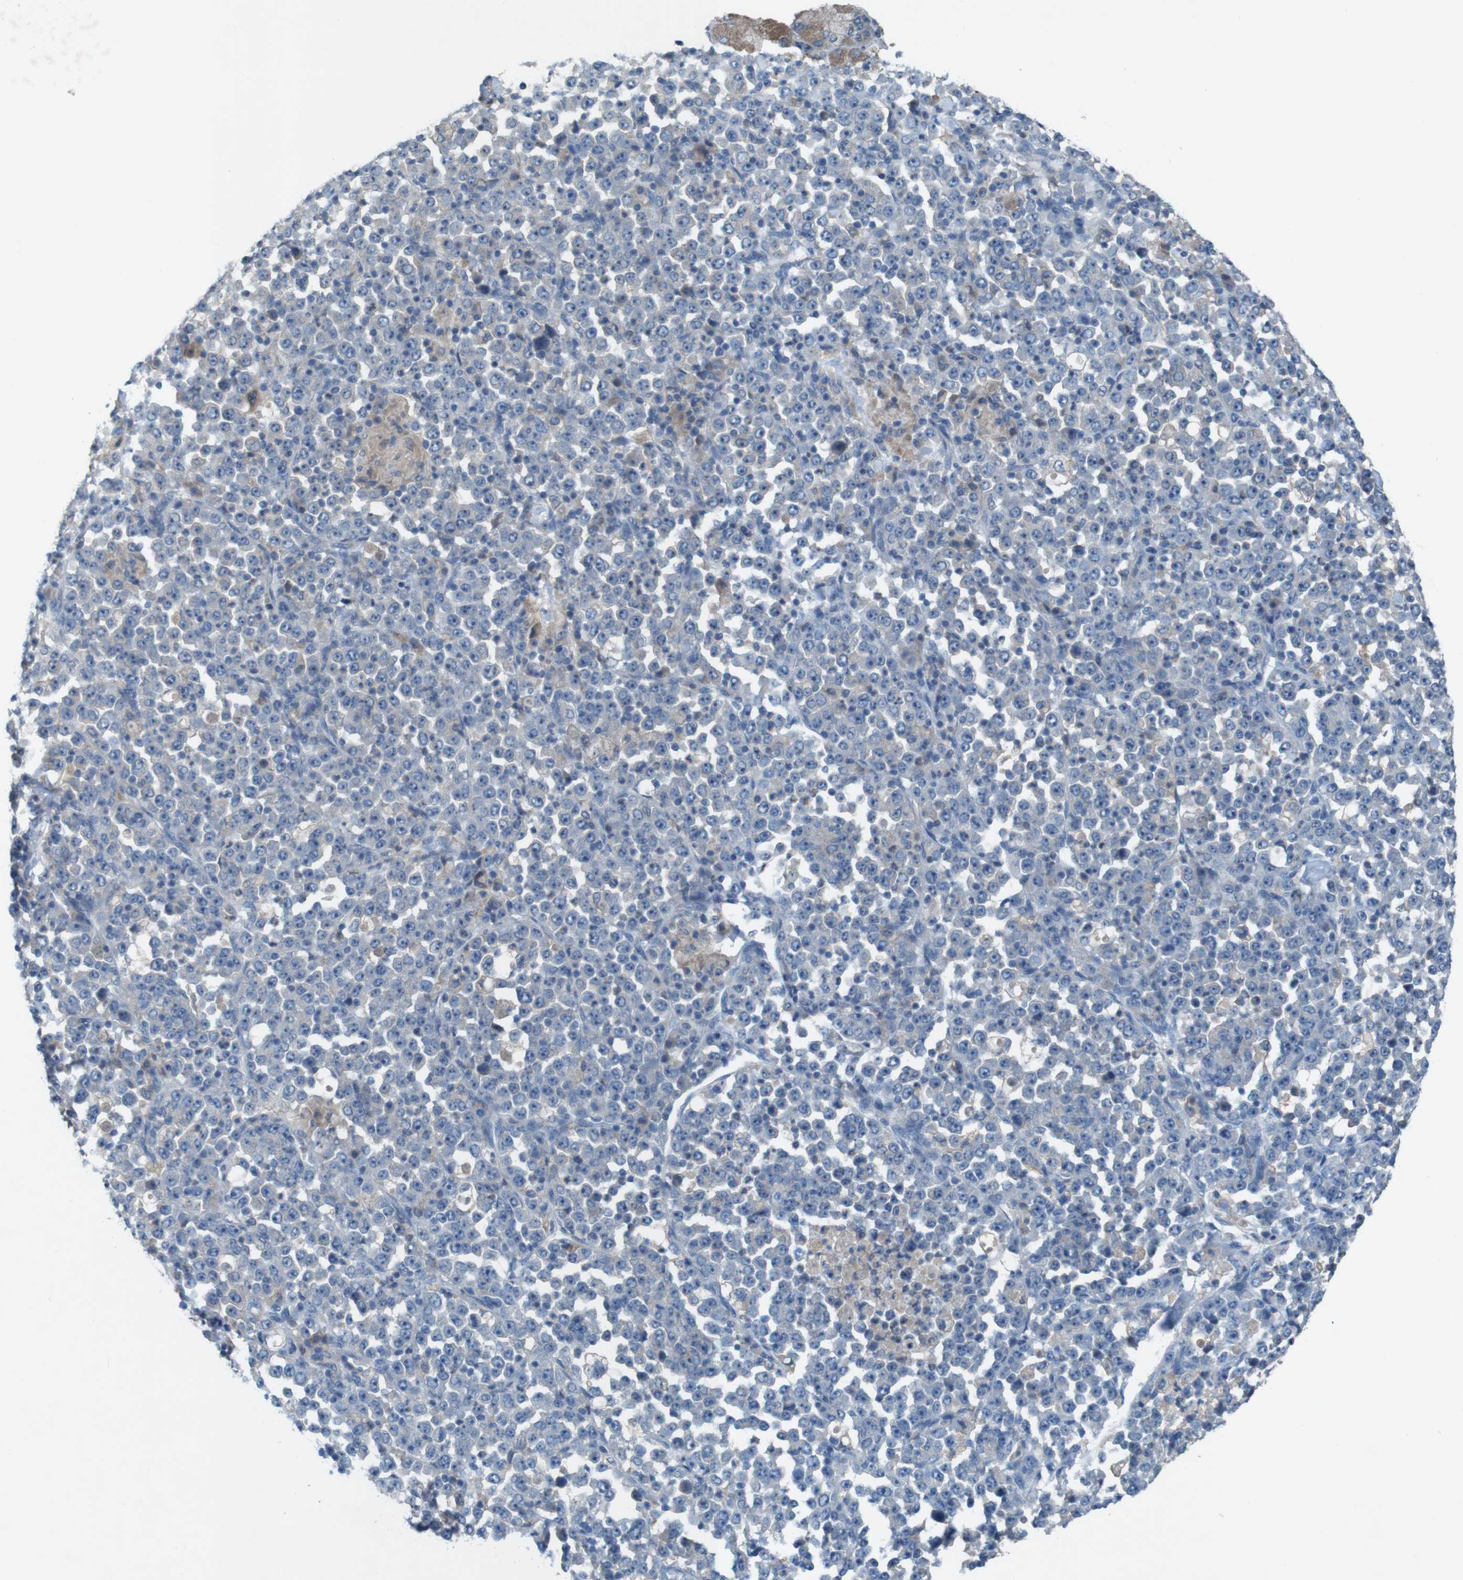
{"staining": {"intensity": "negative", "quantity": "none", "location": "none"}, "tissue": "stomach cancer", "cell_type": "Tumor cells", "image_type": "cancer", "snomed": [{"axis": "morphology", "description": "Normal tissue, NOS"}, {"axis": "morphology", "description": "Adenocarcinoma, NOS"}, {"axis": "topography", "description": "Stomach, upper"}, {"axis": "topography", "description": "Stomach"}], "caption": "IHC micrograph of neoplastic tissue: human stomach cancer (adenocarcinoma) stained with DAB displays no significant protein expression in tumor cells.", "gene": "MOGAT3", "patient": {"sex": "male", "age": 59}}